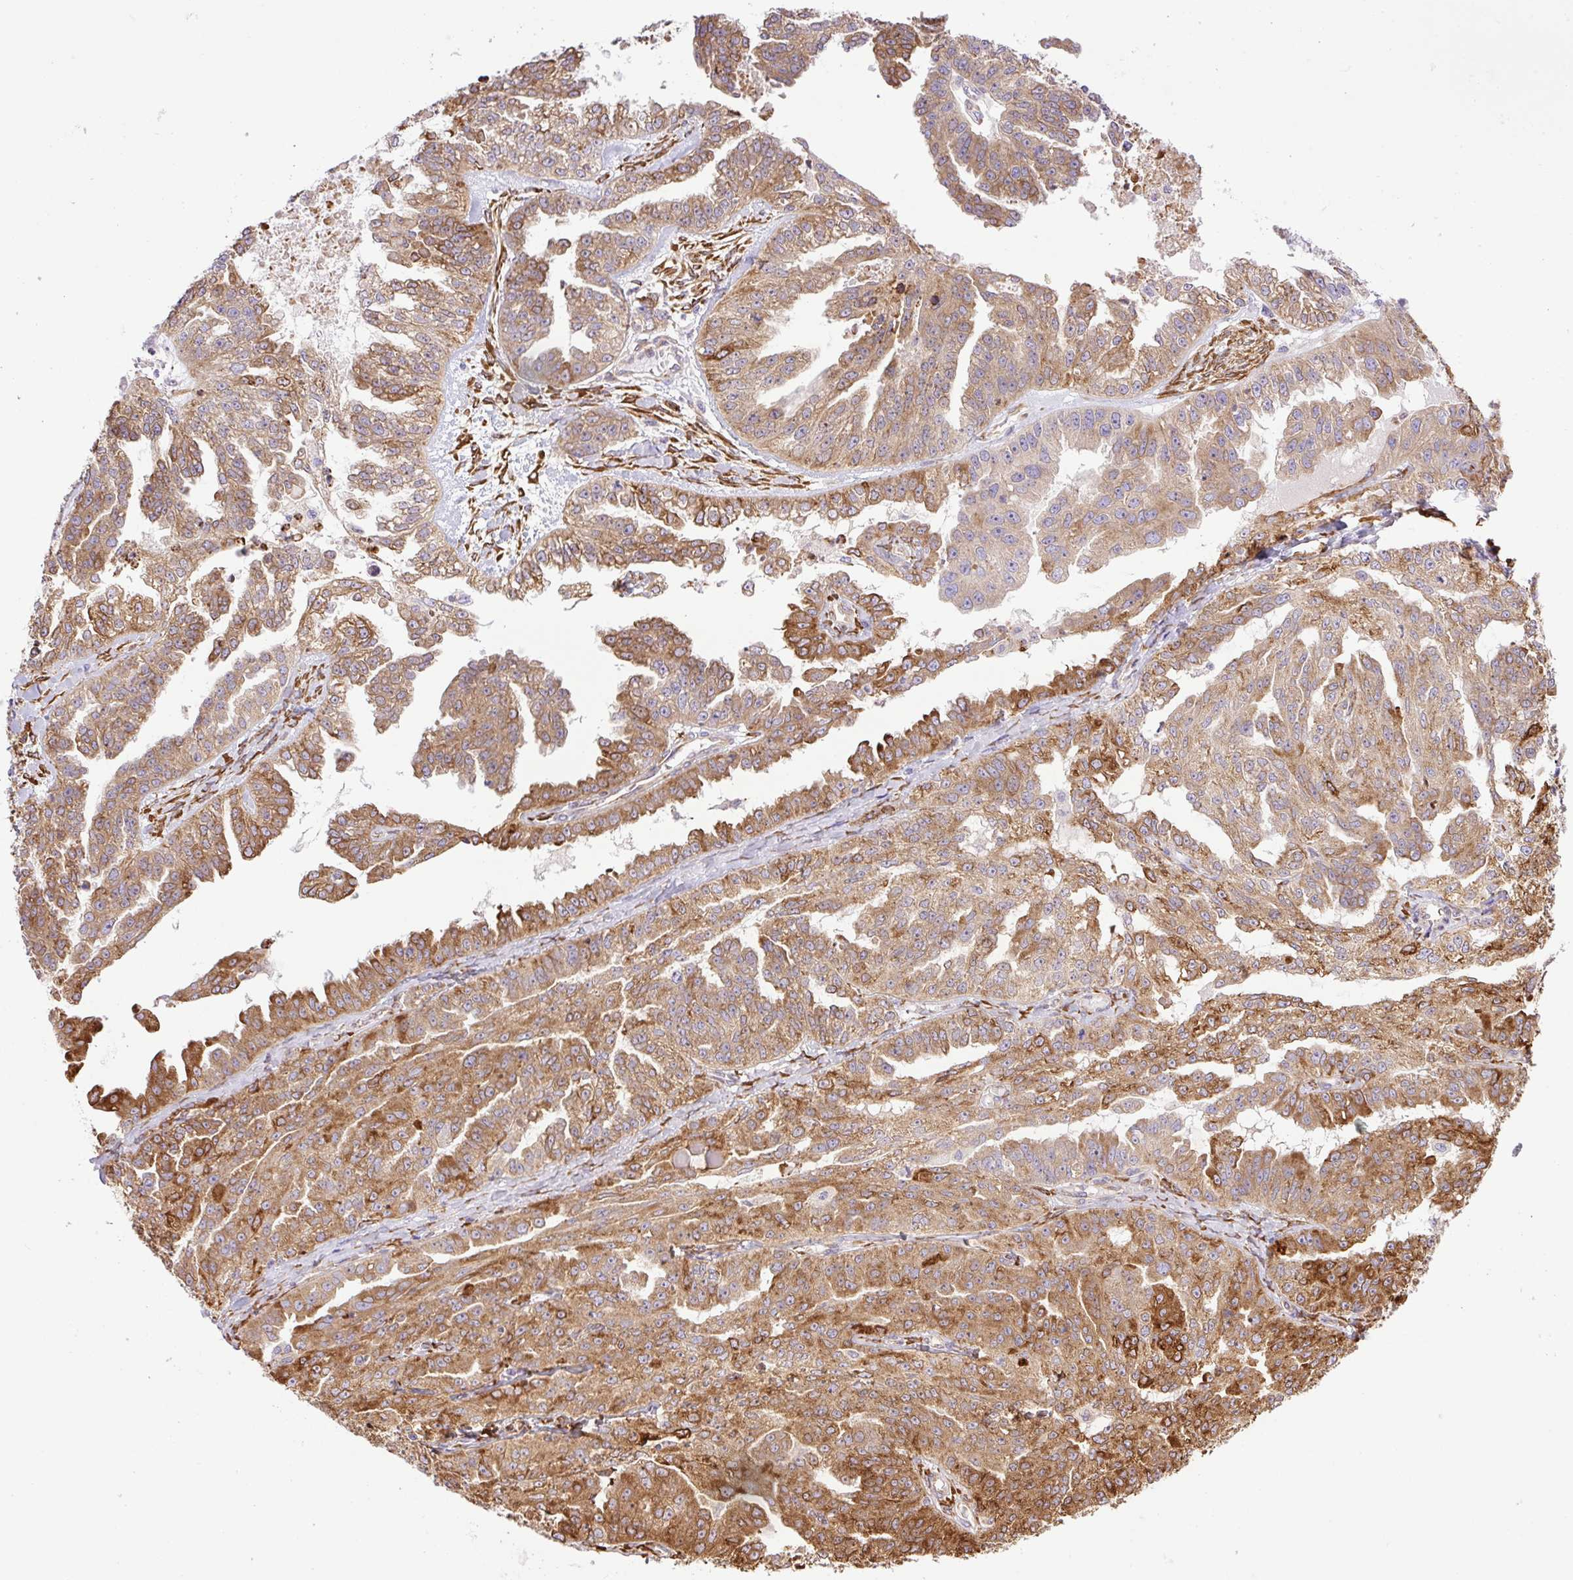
{"staining": {"intensity": "moderate", "quantity": ">75%", "location": "cytoplasmic/membranous"}, "tissue": "ovarian cancer", "cell_type": "Tumor cells", "image_type": "cancer", "snomed": [{"axis": "morphology", "description": "Cystadenocarcinoma, serous, NOS"}, {"axis": "topography", "description": "Ovary"}], "caption": "Tumor cells display medium levels of moderate cytoplasmic/membranous positivity in approximately >75% of cells in ovarian cancer.", "gene": "RAB30", "patient": {"sex": "female", "age": 58}}